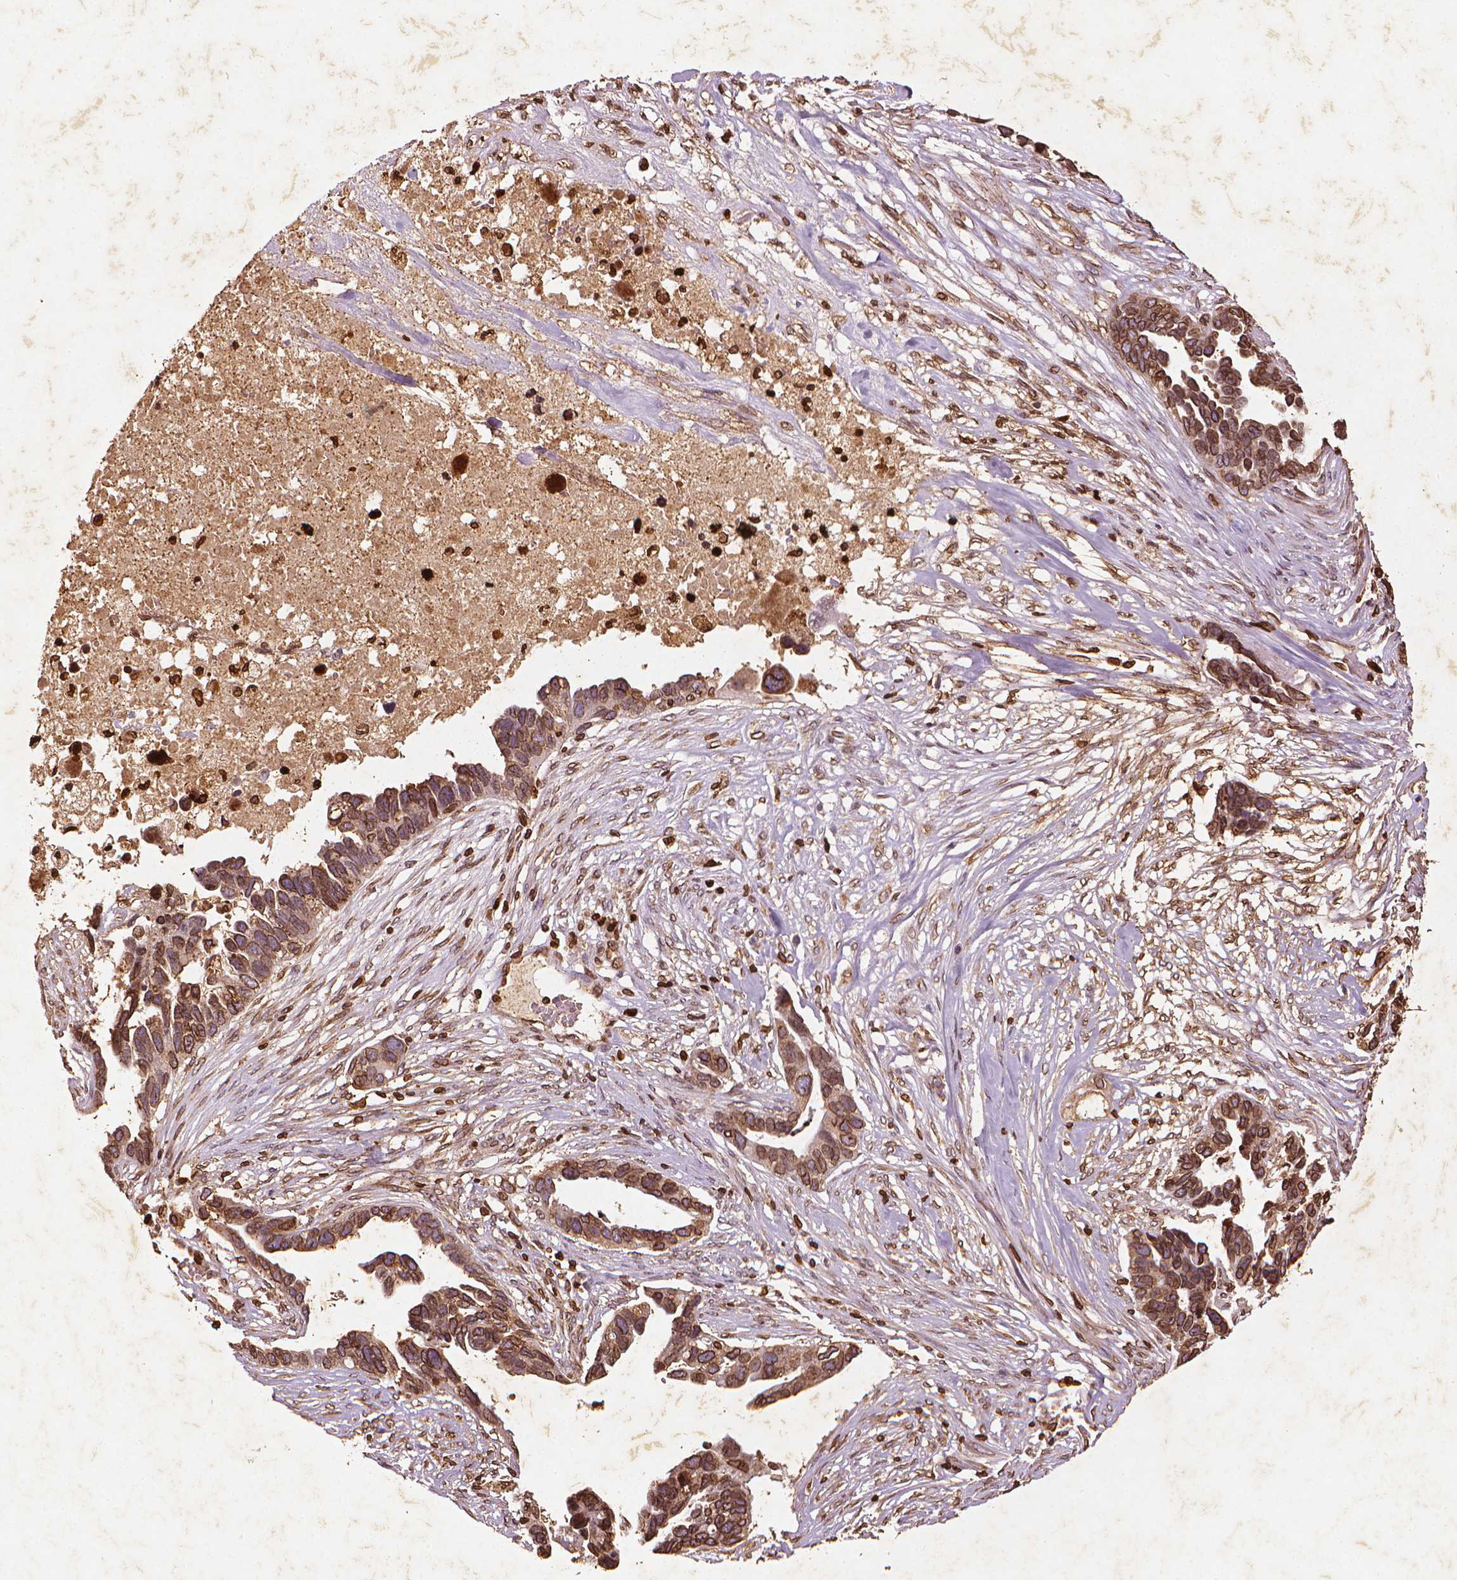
{"staining": {"intensity": "strong", "quantity": ">75%", "location": "cytoplasmic/membranous,nuclear"}, "tissue": "ovarian cancer", "cell_type": "Tumor cells", "image_type": "cancer", "snomed": [{"axis": "morphology", "description": "Cystadenocarcinoma, serous, NOS"}, {"axis": "topography", "description": "Ovary"}], "caption": "An image showing strong cytoplasmic/membranous and nuclear positivity in approximately >75% of tumor cells in ovarian cancer, as visualized by brown immunohistochemical staining.", "gene": "LMNB1", "patient": {"sex": "female", "age": 54}}